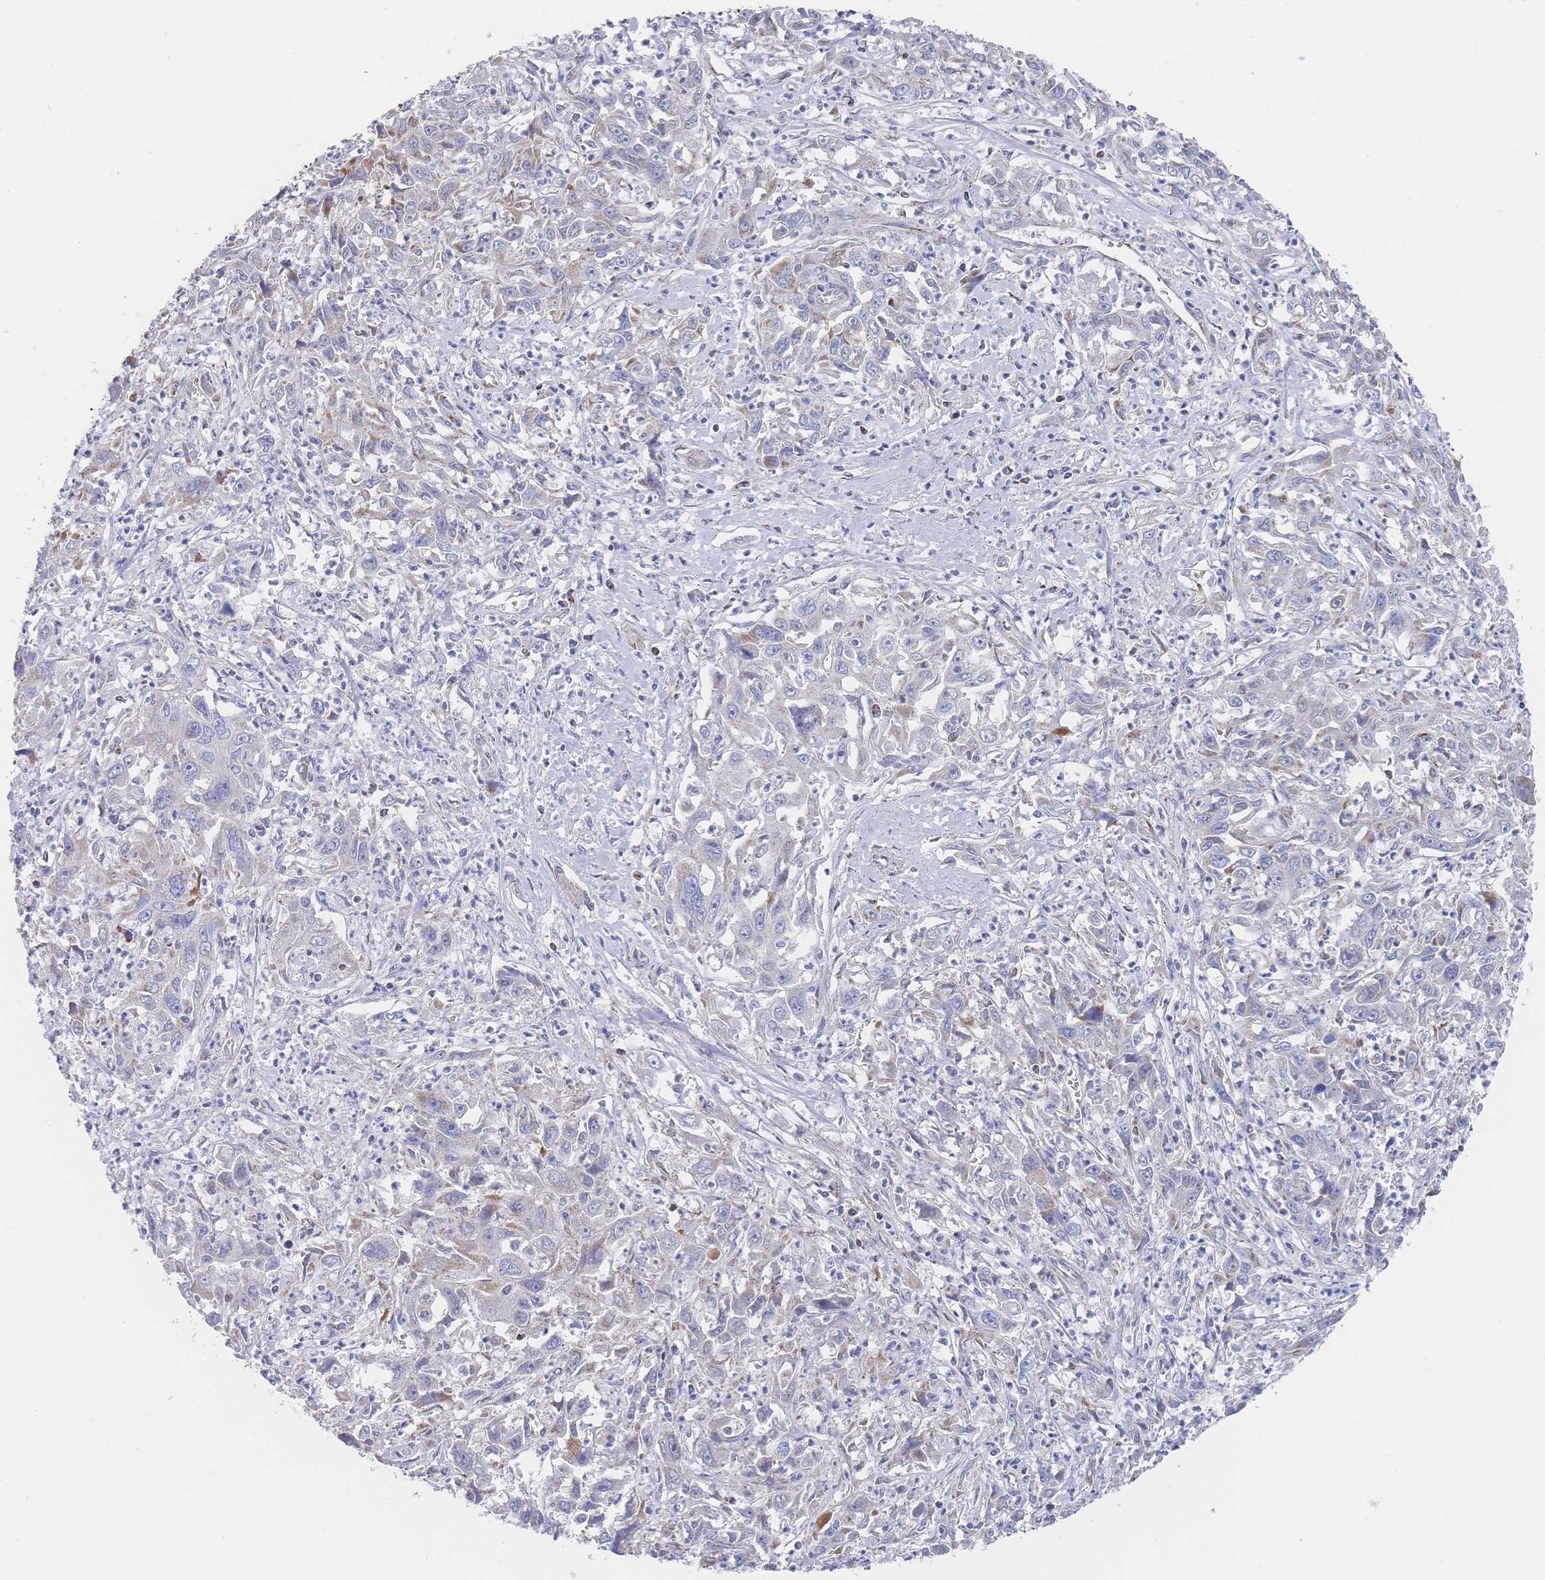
{"staining": {"intensity": "moderate", "quantity": "<25%", "location": "cytoplasmic/membranous"}, "tissue": "liver cancer", "cell_type": "Tumor cells", "image_type": "cancer", "snomed": [{"axis": "morphology", "description": "Carcinoma, Hepatocellular, NOS"}, {"axis": "topography", "description": "Liver"}], "caption": "Liver hepatocellular carcinoma stained with a brown dye displays moderate cytoplasmic/membranous positive positivity in about <25% of tumor cells.", "gene": "IKZF4", "patient": {"sex": "male", "age": 63}}